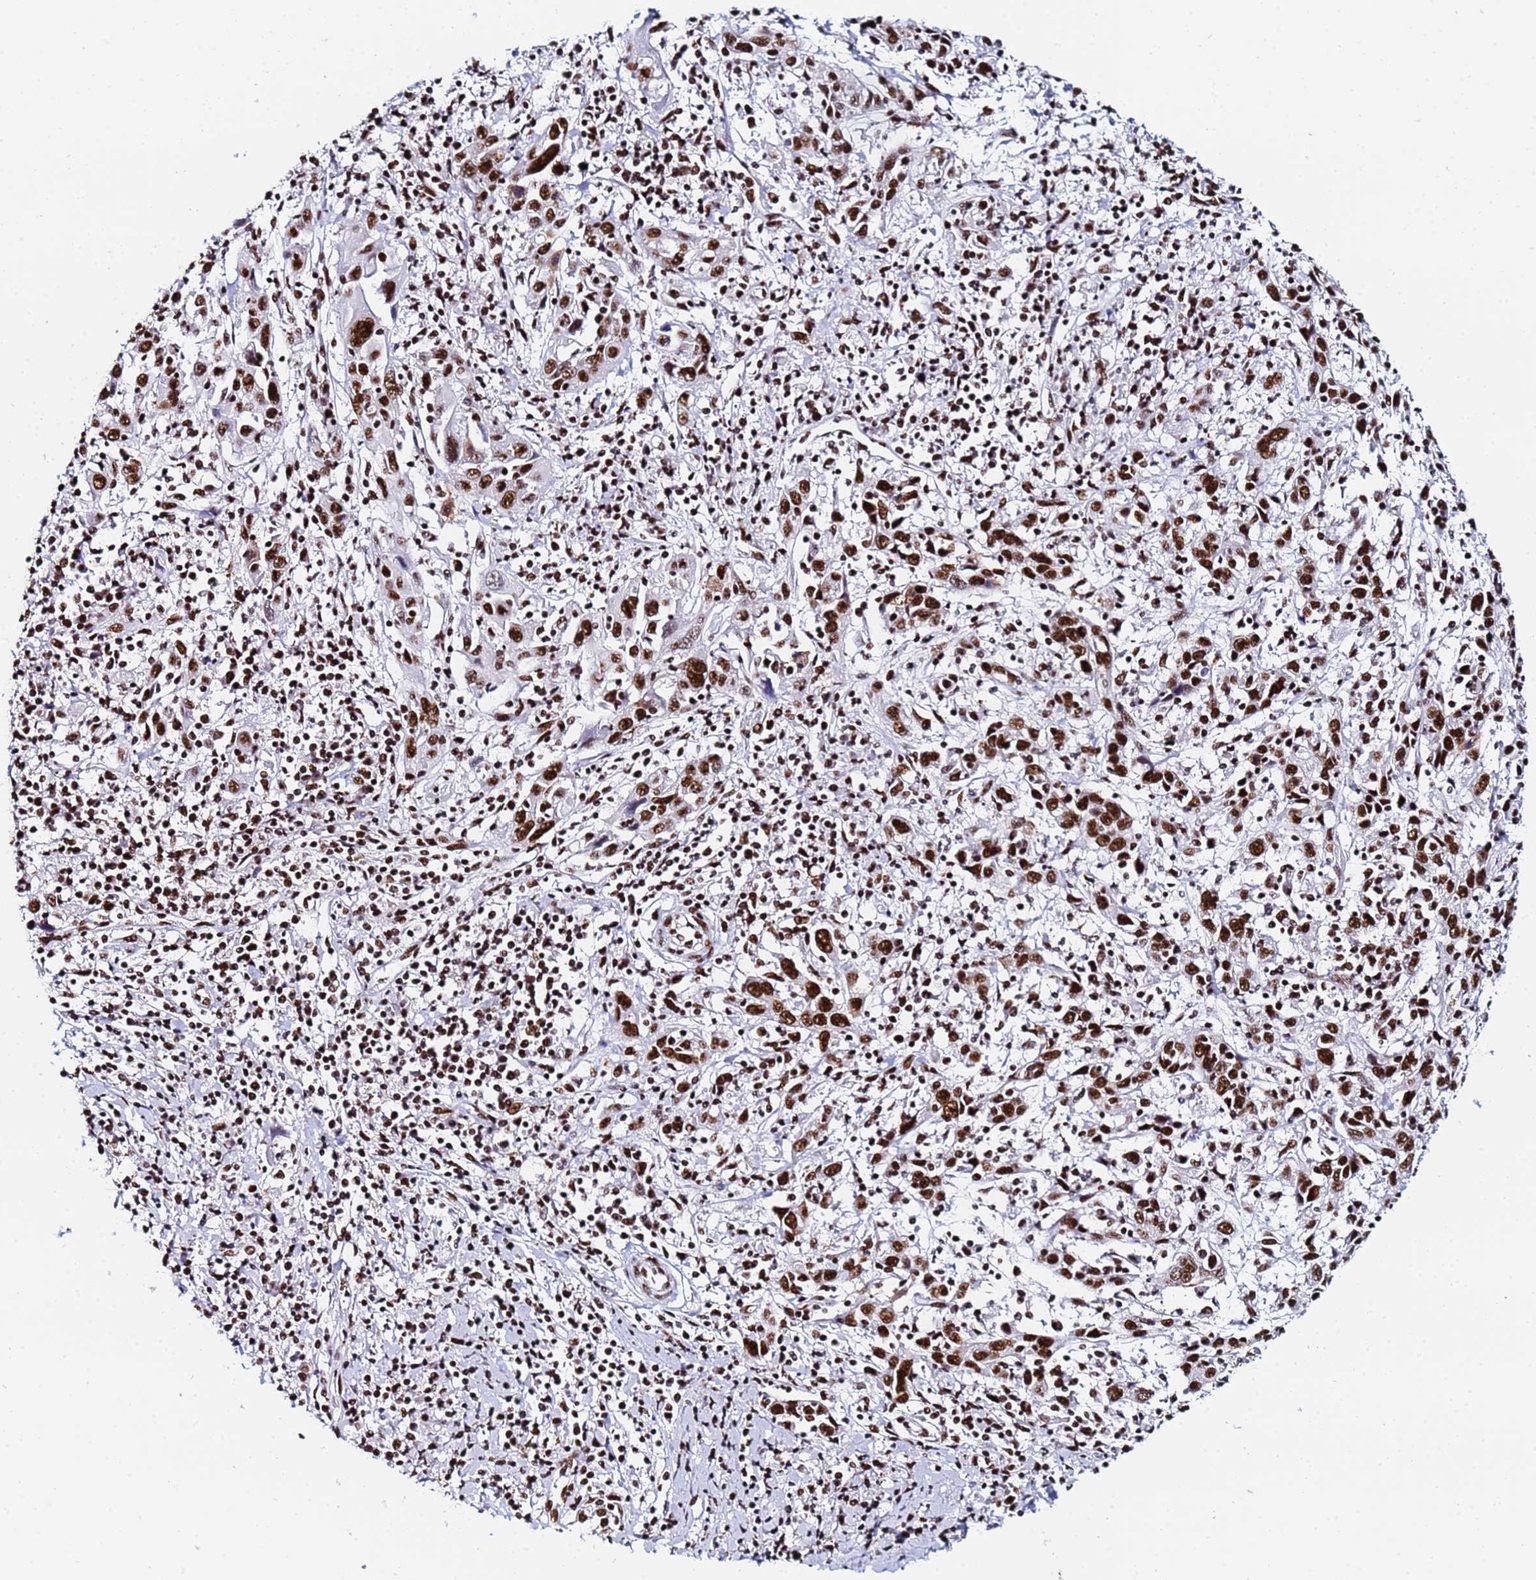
{"staining": {"intensity": "strong", "quantity": ">75%", "location": "nuclear"}, "tissue": "cervical cancer", "cell_type": "Tumor cells", "image_type": "cancer", "snomed": [{"axis": "morphology", "description": "Squamous cell carcinoma, NOS"}, {"axis": "topography", "description": "Cervix"}], "caption": "Immunohistochemistry (IHC) staining of cervical squamous cell carcinoma, which demonstrates high levels of strong nuclear staining in about >75% of tumor cells indicating strong nuclear protein staining. The staining was performed using DAB (brown) for protein detection and nuclei were counterstained in hematoxylin (blue).", "gene": "SNRPA1", "patient": {"sex": "female", "age": 46}}